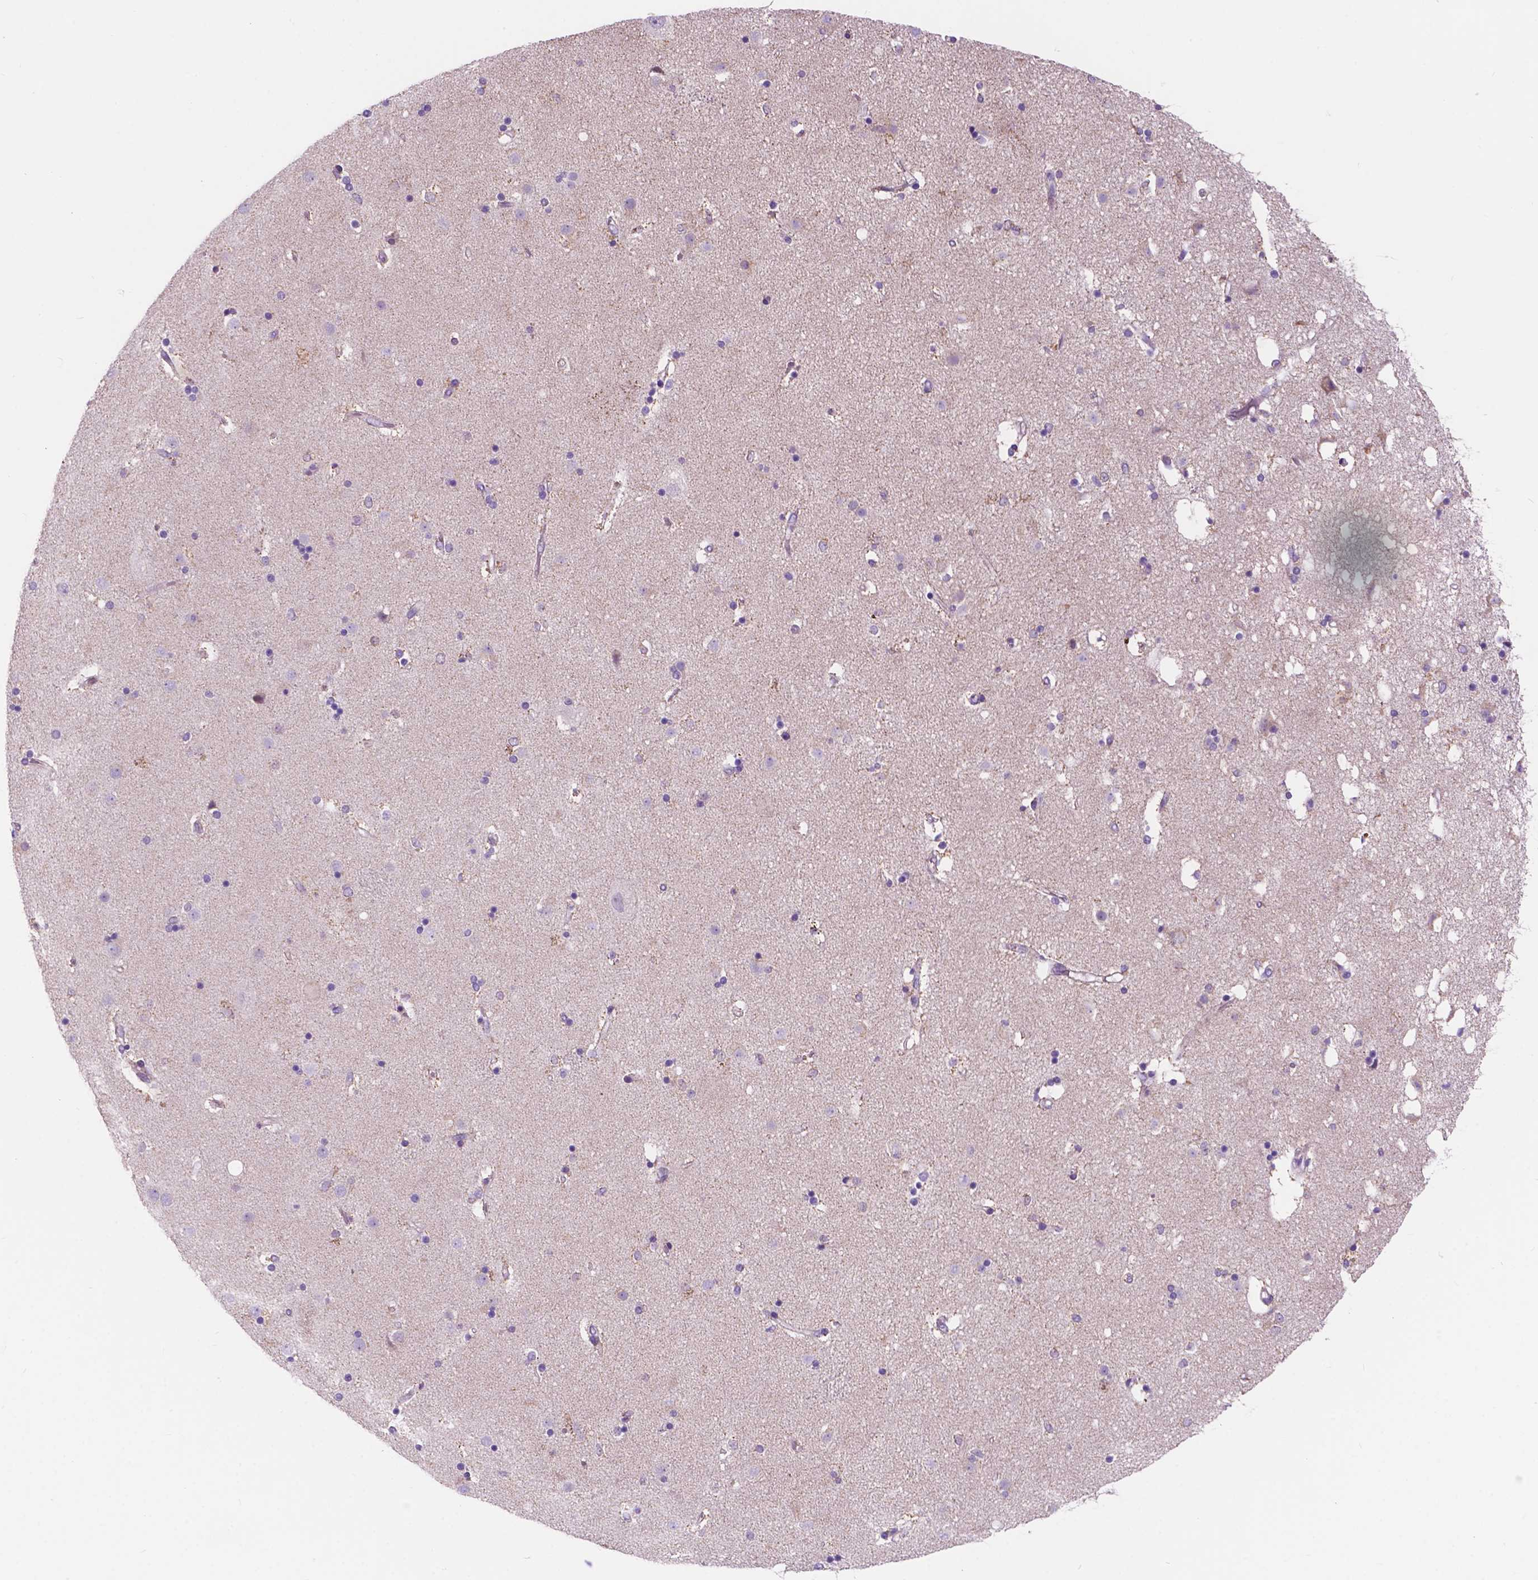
{"staining": {"intensity": "negative", "quantity": "none", "location": "none"}, "tissue": "caudate", "cell_type": "Glial cells", "image_type": "normal", "snomed": [{"axis": "morphology", "description": "Normal tissue, NOS"}, {"axis": "topography", "description": "Lateral ventricle wall"}], "caption": "A photomicrograph of caudate stained for a protein demonstrates no brown staining in glial cells.", "gene": "TRPV5", "patient": {"sex": "female", "age": 71}}